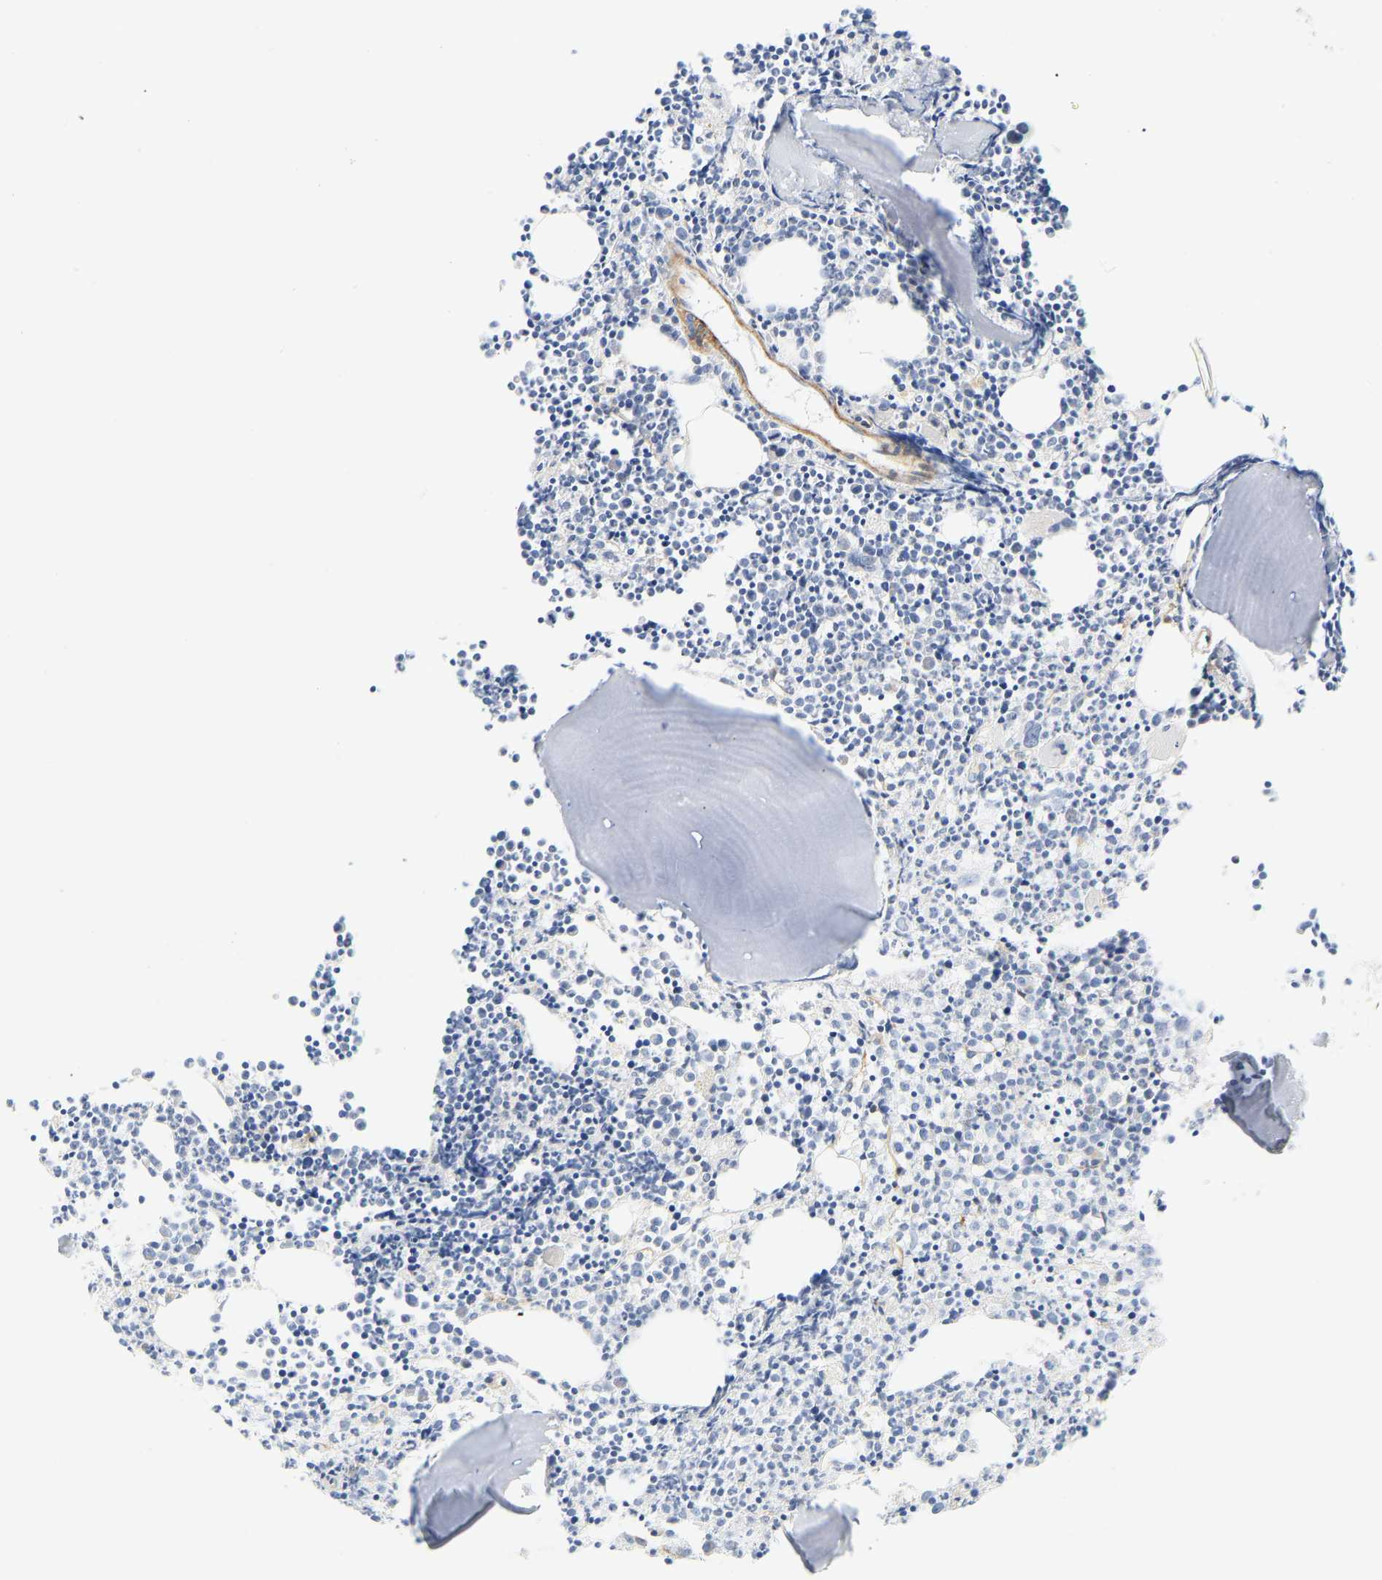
{"staining": {"intensity": "negative", "quantity": "none", "location": "none"}, "tissue": "bone marrow", "cell_type": "Hematopoietic cells", "image_type": "normal", "snomed": [{"axis": "morphology", "description": "Normal tissue, NOS"}, {"axis": "morphology", "description": "Inflammation, NOS"}, {"axis": "topography", "description": "Bone marrow"}], "caption": "IHC of normal human bone marrow reveals no staining in hematopoietic cells.", "gene": "SLC30A7", "patient": {"sex": "female", "age": 53}}